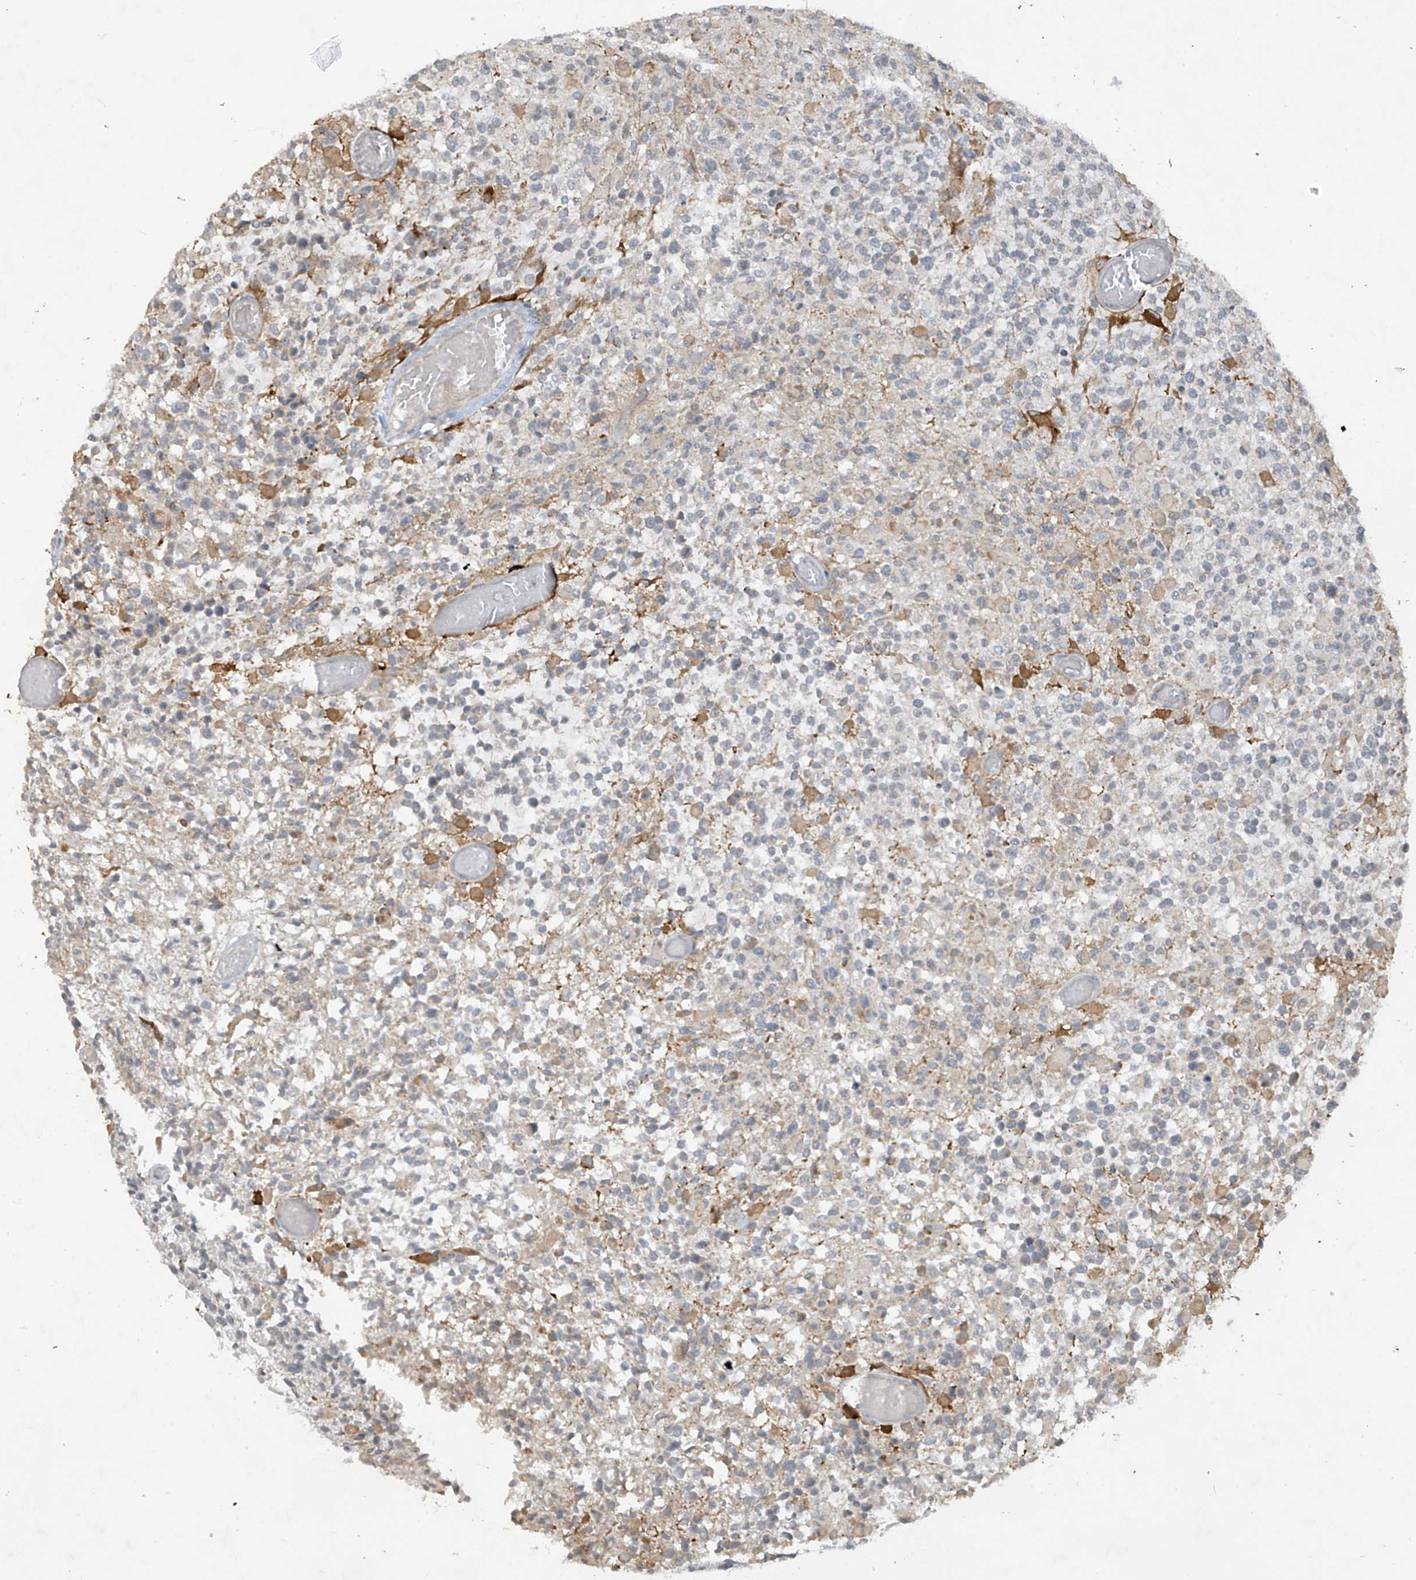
{"staining": {"intensity": "moderate", "quantity": "<25%", "location": "cytoplasmic/membranous"}, "tissue": "glioma", "cell_type": "Tumor cells", "image_type": "cancer", "snomed": [{"axis": "morphology", "description": "Glioma, malignant, High grade"}, {"axis": "morphology", "description": "Glioblastoma, NOS"}, {"axis": "topography", "description": "Brain"}], "caption": "Glioma stained for a protein reveals moderate cytoplasmic/membranous positivity in tumor cells.", "gene": "DGKQ", "patient": {"sex": "male", "age": 60}}